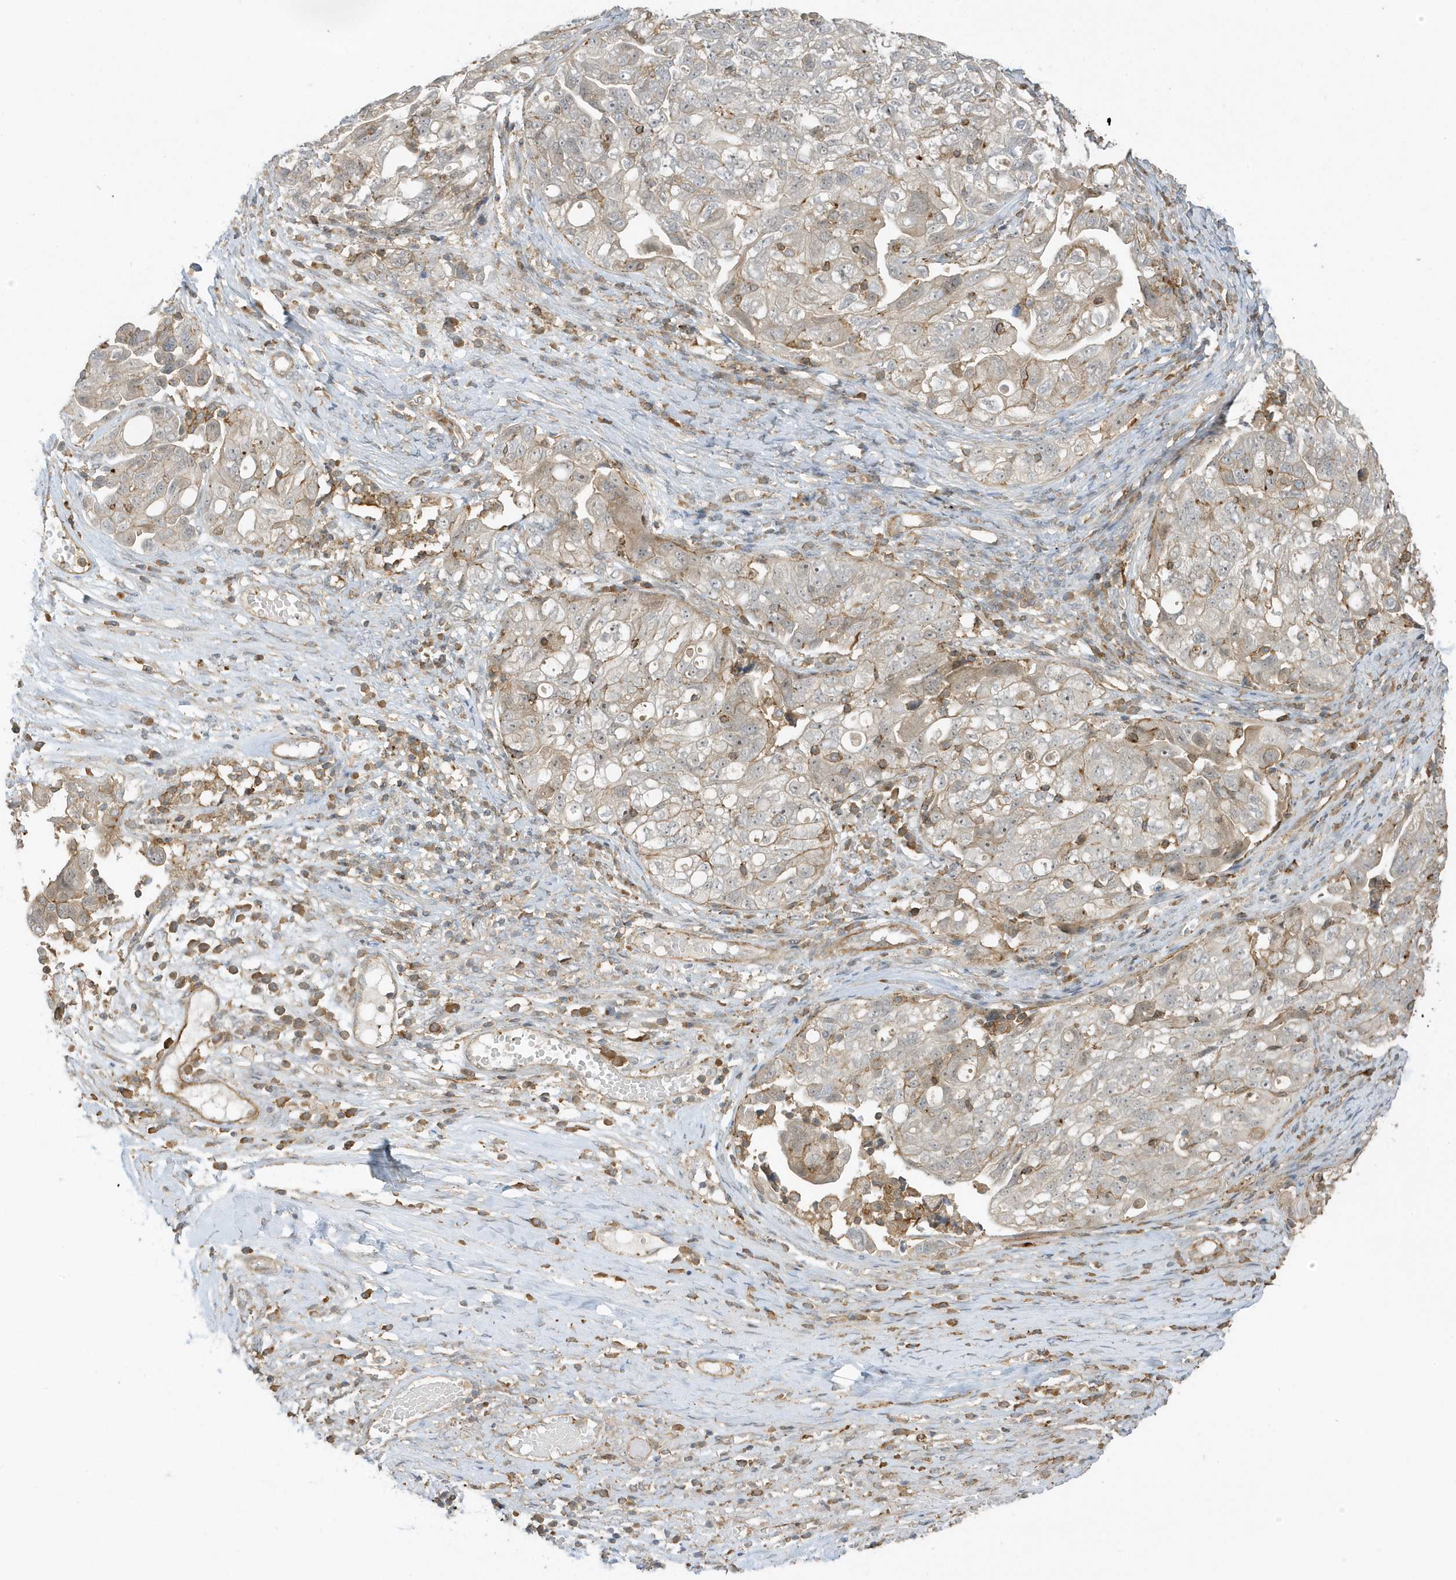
{"staining": {"intensity": "weak", "quantity": "<25%", "location": "cytoplasmic/membranous,nuclear"}, "tissue": "ovarian cancer", "cell_type": "Tumor cells", "image_type": "cancer", "snomed": [{"axis": "morphology", "description": "Carcinoma, NOS"}, {"axis": "morphology", "description": "Cystadenocarcinoma, serous, NOS"}, {"axis": "topography", "description": "Ovary"}], "caption": "Ovarian serous cystadenocarcinoma stained for a protein using IHC shows no staining tumor cells.", "gene": "ZBTB8A", "patient": {"sex": "female", "age": 69}}